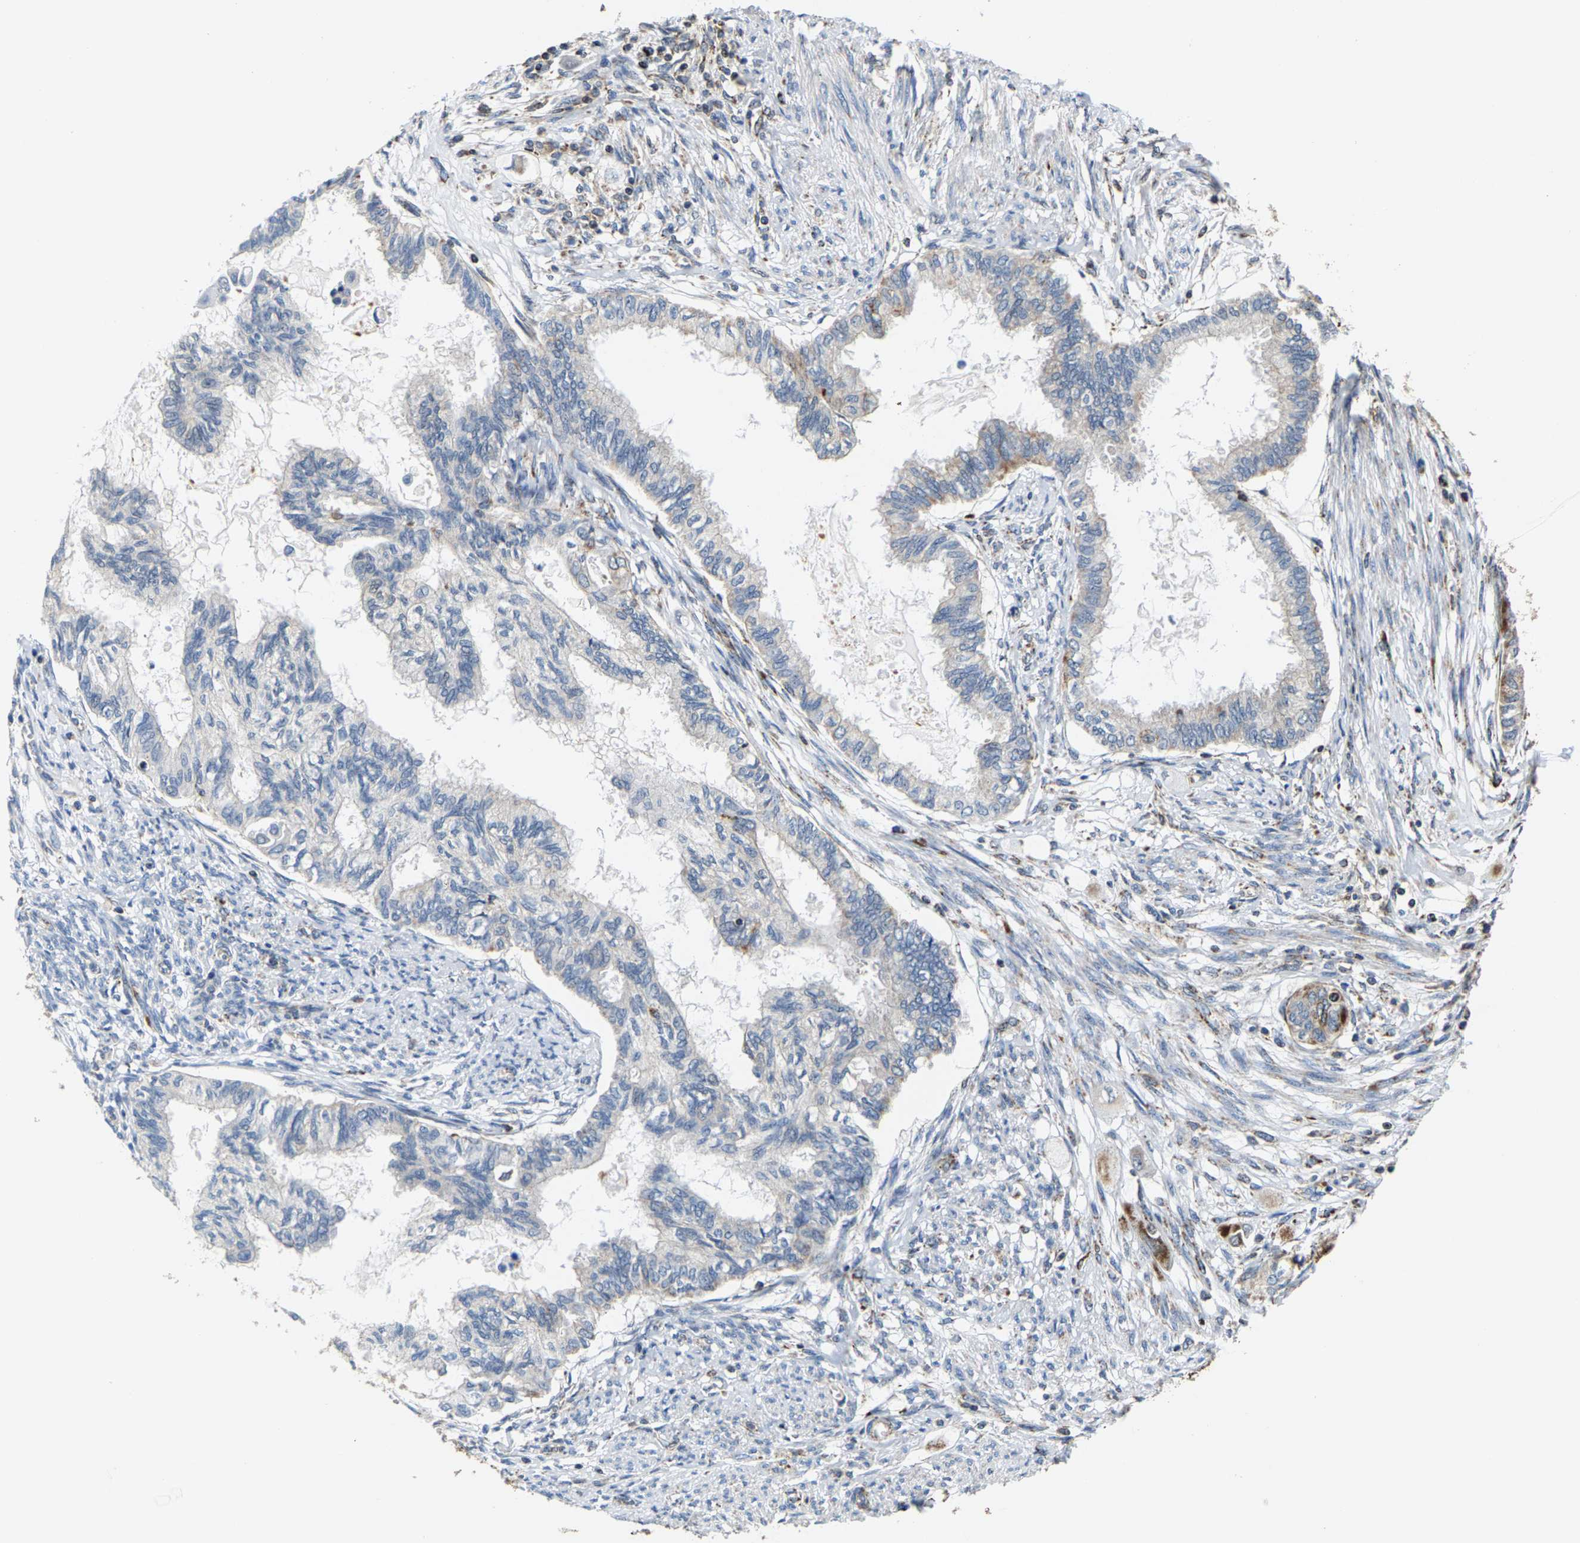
{"staining": {"intensity": "moderate", "quantity": "<25%", "location": "cytoplasmic/membranous"}, "tissue": "cervical cancer", "cell_type": "Tumor cells", "image_type": "cancer", "snomed": [{"axis": "morphology", "description": "Normal tissue, NOS"}, {"axis": "morphology", "description": "Adenocarcinoma, NOS"}, {"axis": "topography", "description": "Cervix"}, {"axis": "topography", "description": "Endometrium"}], "caption": "Brown immunohistochemical staining in human cervical cancer (adenocarcinoma) reveals moderate cytoplasmic/membranous positivity in approximately <25% of tumor cells.", "gene": "SHMT2", "patient": {"sex": "female", "age": 86}}